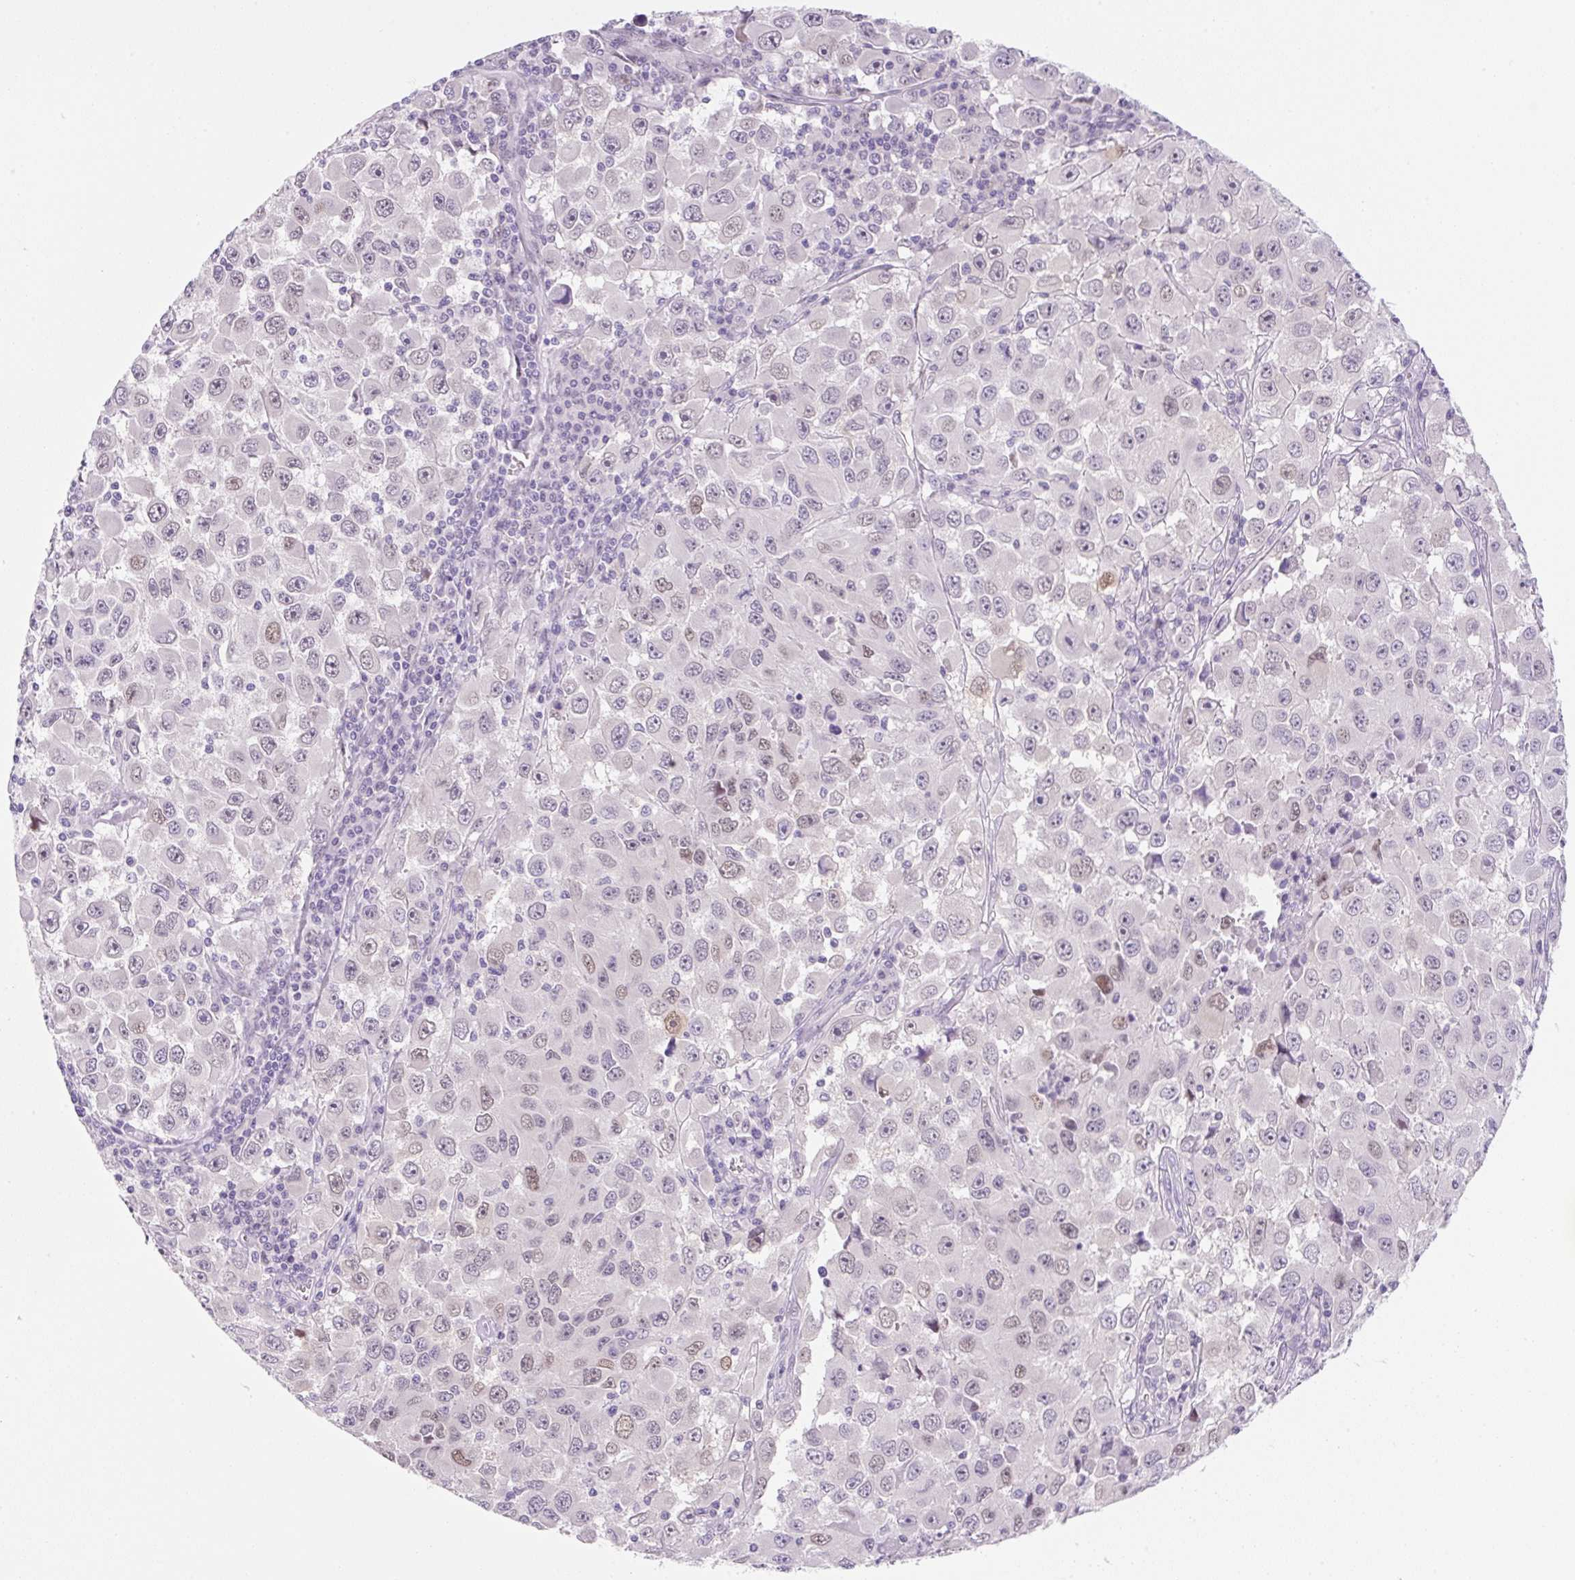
{"staining": {"intensity": "weak", "quantity": "<25%", "location": "cytoplasmic/membranous,nuclear"}, "tissue": "melanoma", "cell_type": "Tumor cells", "image_type": "cancer", "snomed": [{"axis": "morphology", "description": "Malignant melanoma, Metastatic site"}, {"axis": "topography", "description": "Lymph node"}], "caption": "Immunohistochemical staining of human melanoma displays no significant expression in tumor cells.", "gene": "SYNE3", "patient": {"sex": "female", "age": 67}}